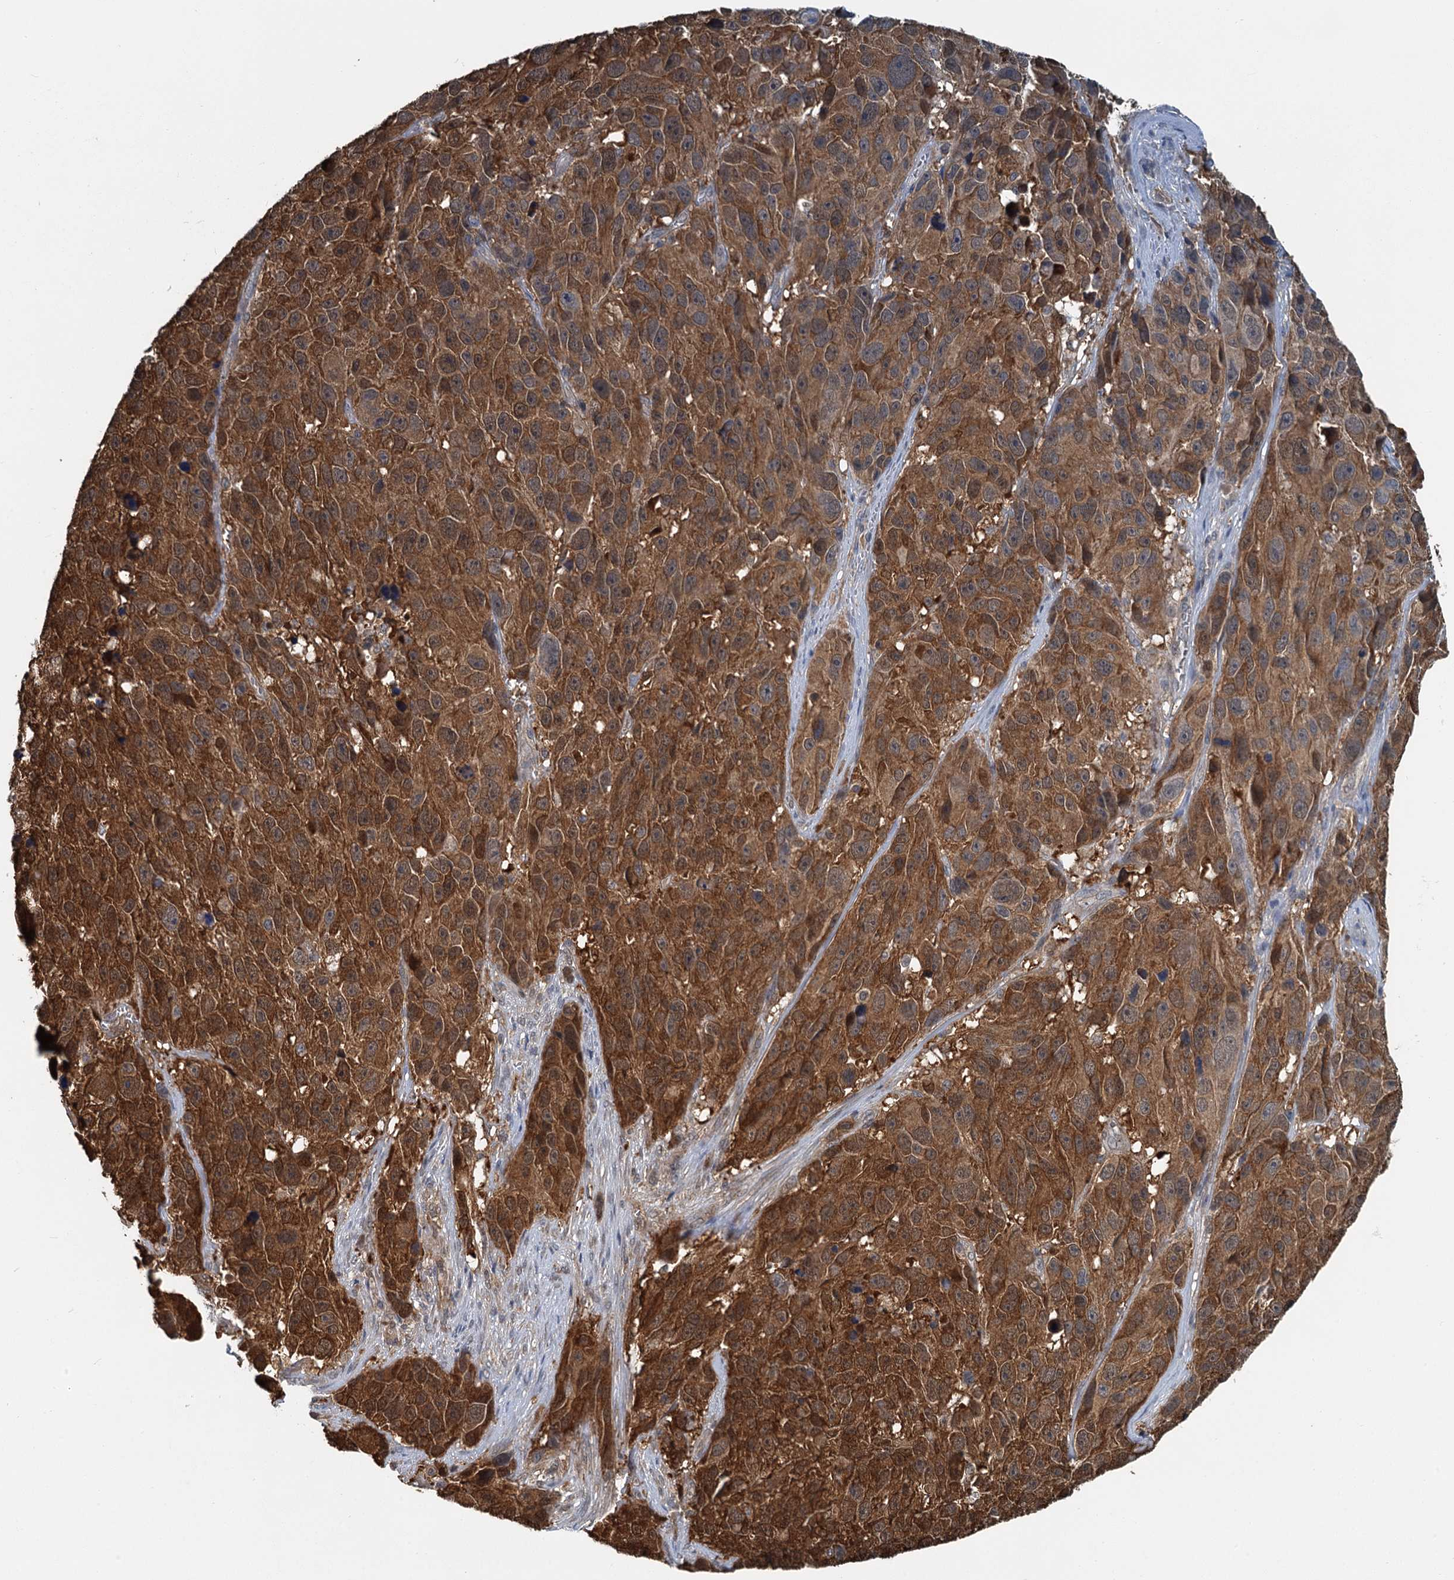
{"staining": {"intensity": "strong", "quantity": ">75%", "location": "cytoplasmic/membranous"}, "tissue": "melanoma", "cell_type": "Tumor cells", "image_type": "cancer", "snomed": [{"axis": "morphology", "description": "Malignant melanoma, NOS"}, {"axis": "topography", "description": "Skin"}], "caption": "This micrograph demonstrates malignant melanoma stained with IHC to label a protein in brown. The cytoplasmic/membranous of tumor cells show strong positivity for the protein. Nuclei are counter-stained blue.", "gene": "GPI", "patient": {"sex": "male", "age": 84}}